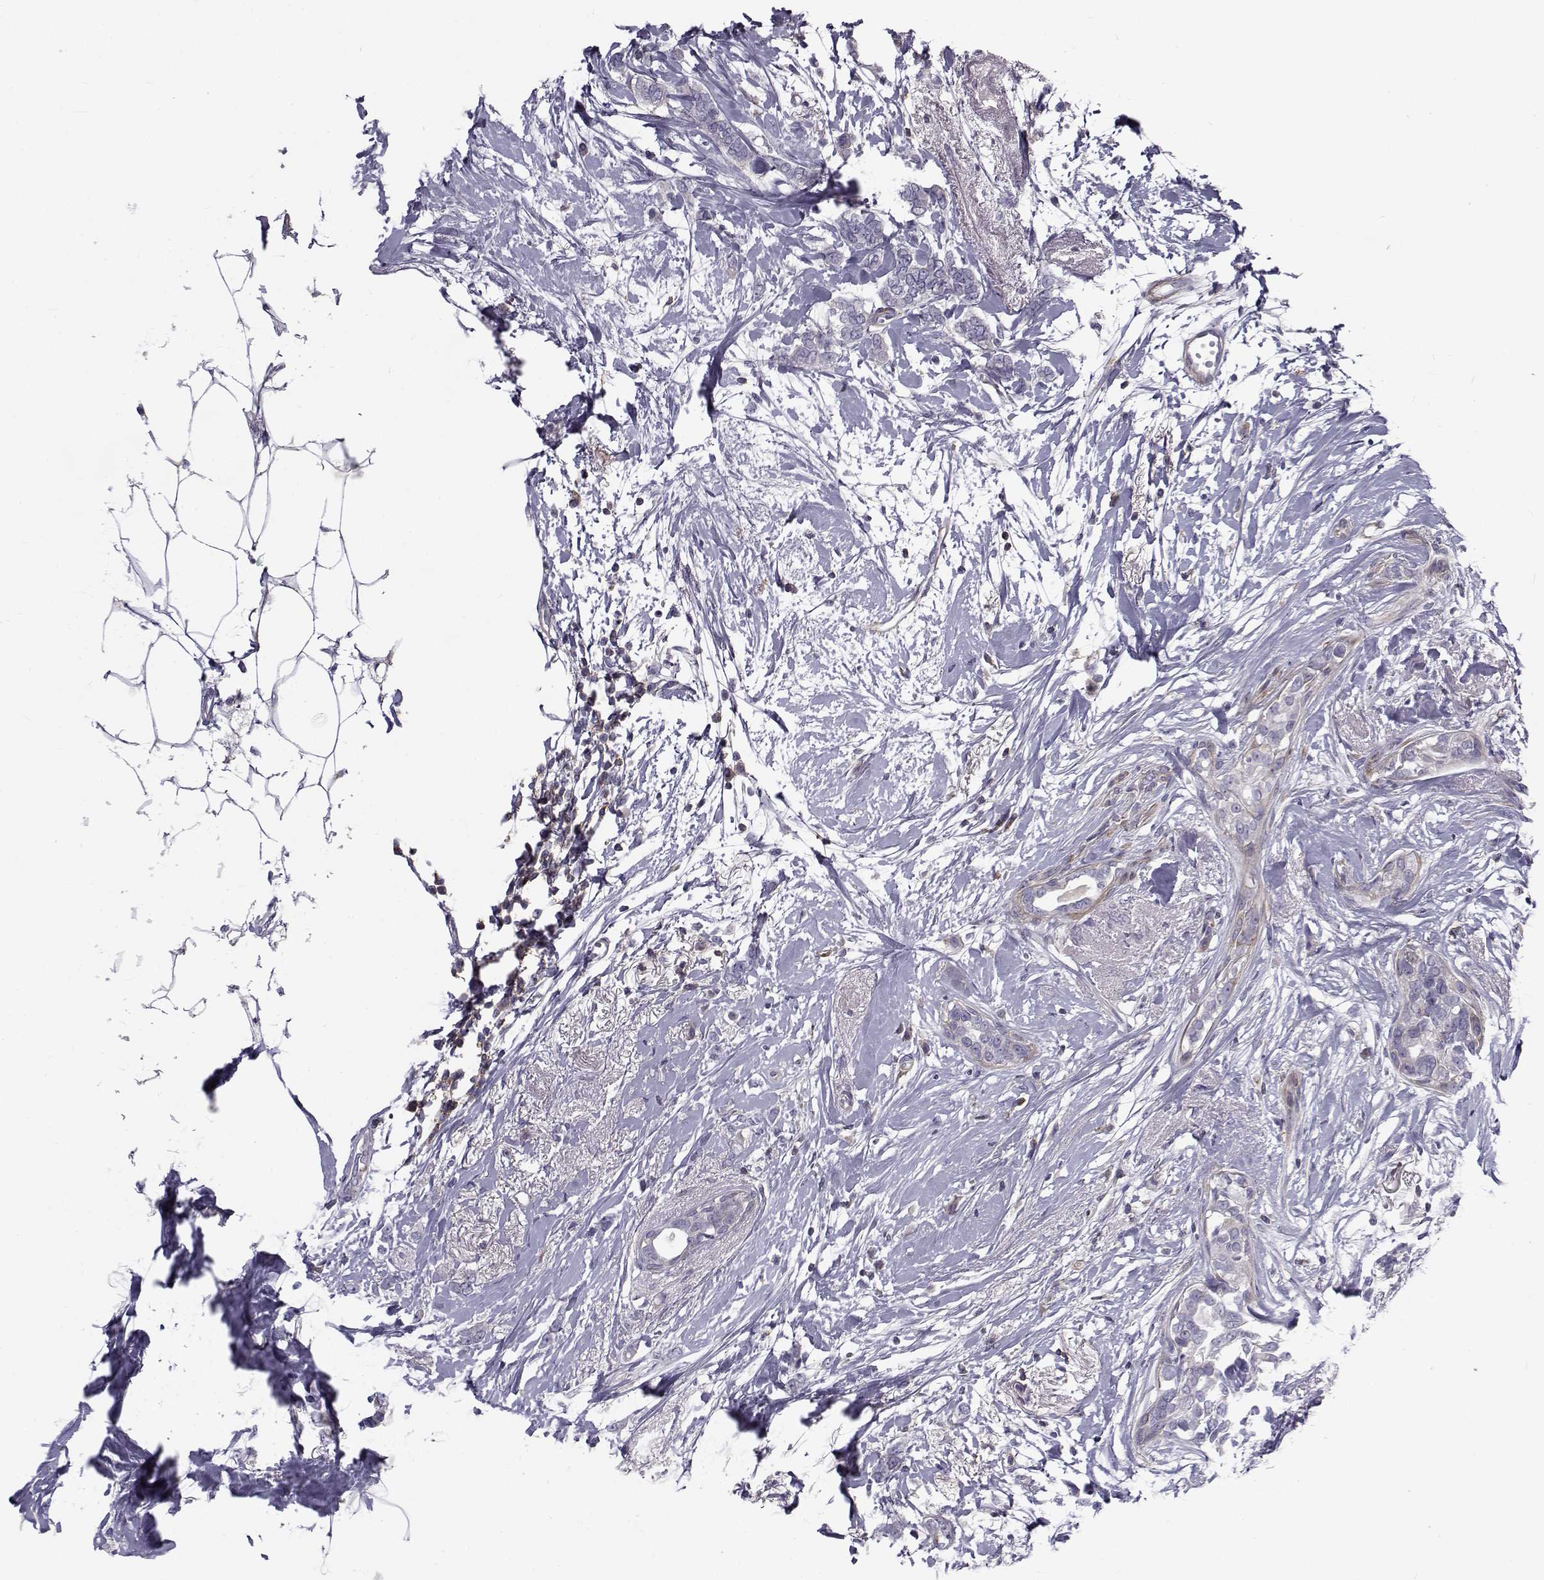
{"staining": {"intensity": "negative", "quantity": "none", "location": "none"}, "tissue": "breast cancer", "cell_type": "Tumor cells", "image_type": "cancer", "snomed": [{"axis": "morphology", "description": "Duct carcinoma"}, {"axis": "topography", "description": "Breast"}], "caption": "Immunohistochemical staining of human breast cancer (invasive ductal carcinoma) displays no significant expression in tumor cells.", "gene": "LRRC27", "patient": {"sex": "female", "age": 40}}